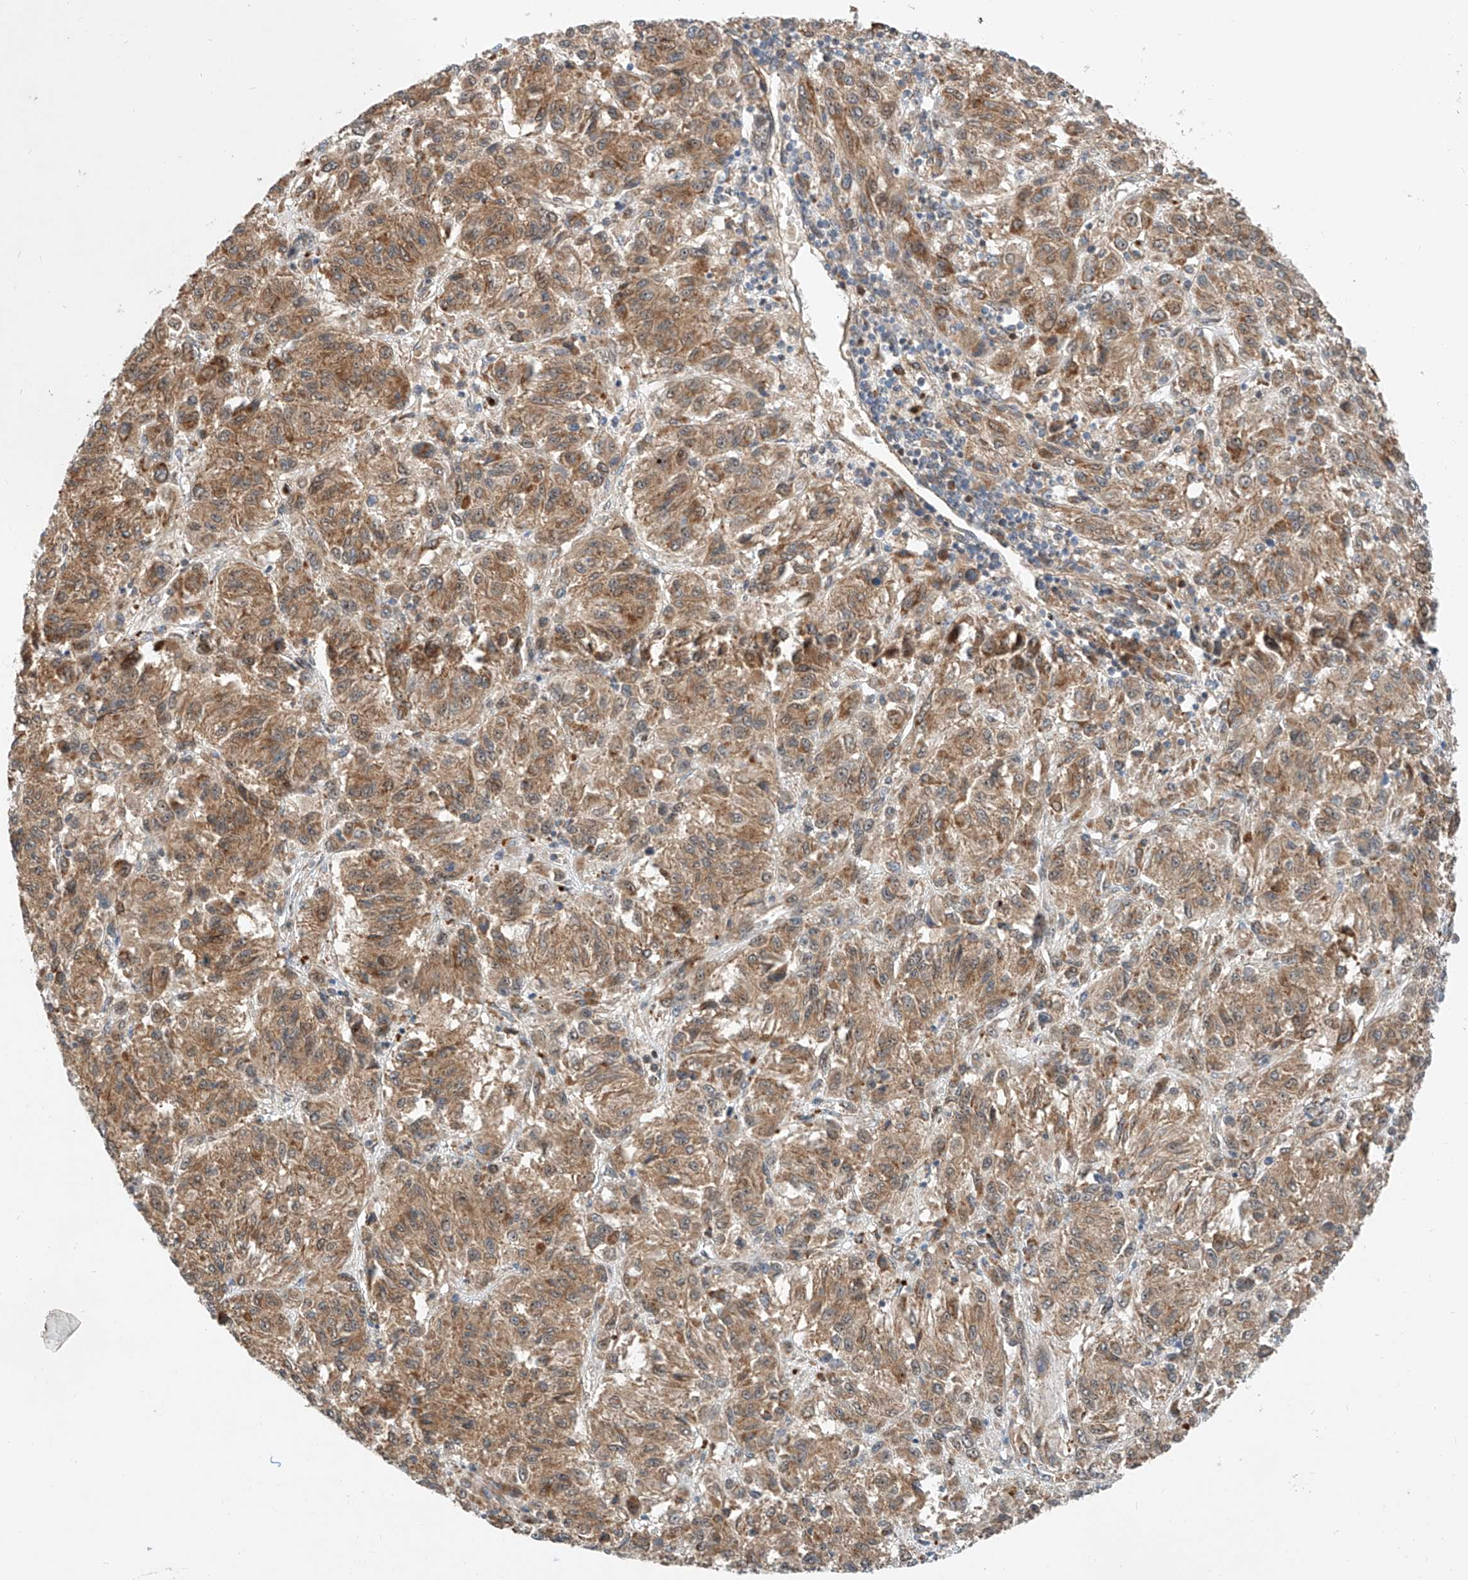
{"staining": {"intensity": "moderate", "quantity": ">75%", "location": "cytoplasmic/membranous"}, "tissue": "melanoma", "cell_type": "Tumor cells", "image_type": "cancer", "snomed": [{"axis": "morphology", "description": "Malignant melanoma, Metastatic site"}, {"axis": "topography", "description": "Lung"}], "caption": "Protein expression analysis of malignant melanoma (metastatic site) shows moderate cytoplasmic/membranous staining in about >75% of tumor cells.", "gene": "CPAMD8", "patient": {"sex": "male", "age": 64}}